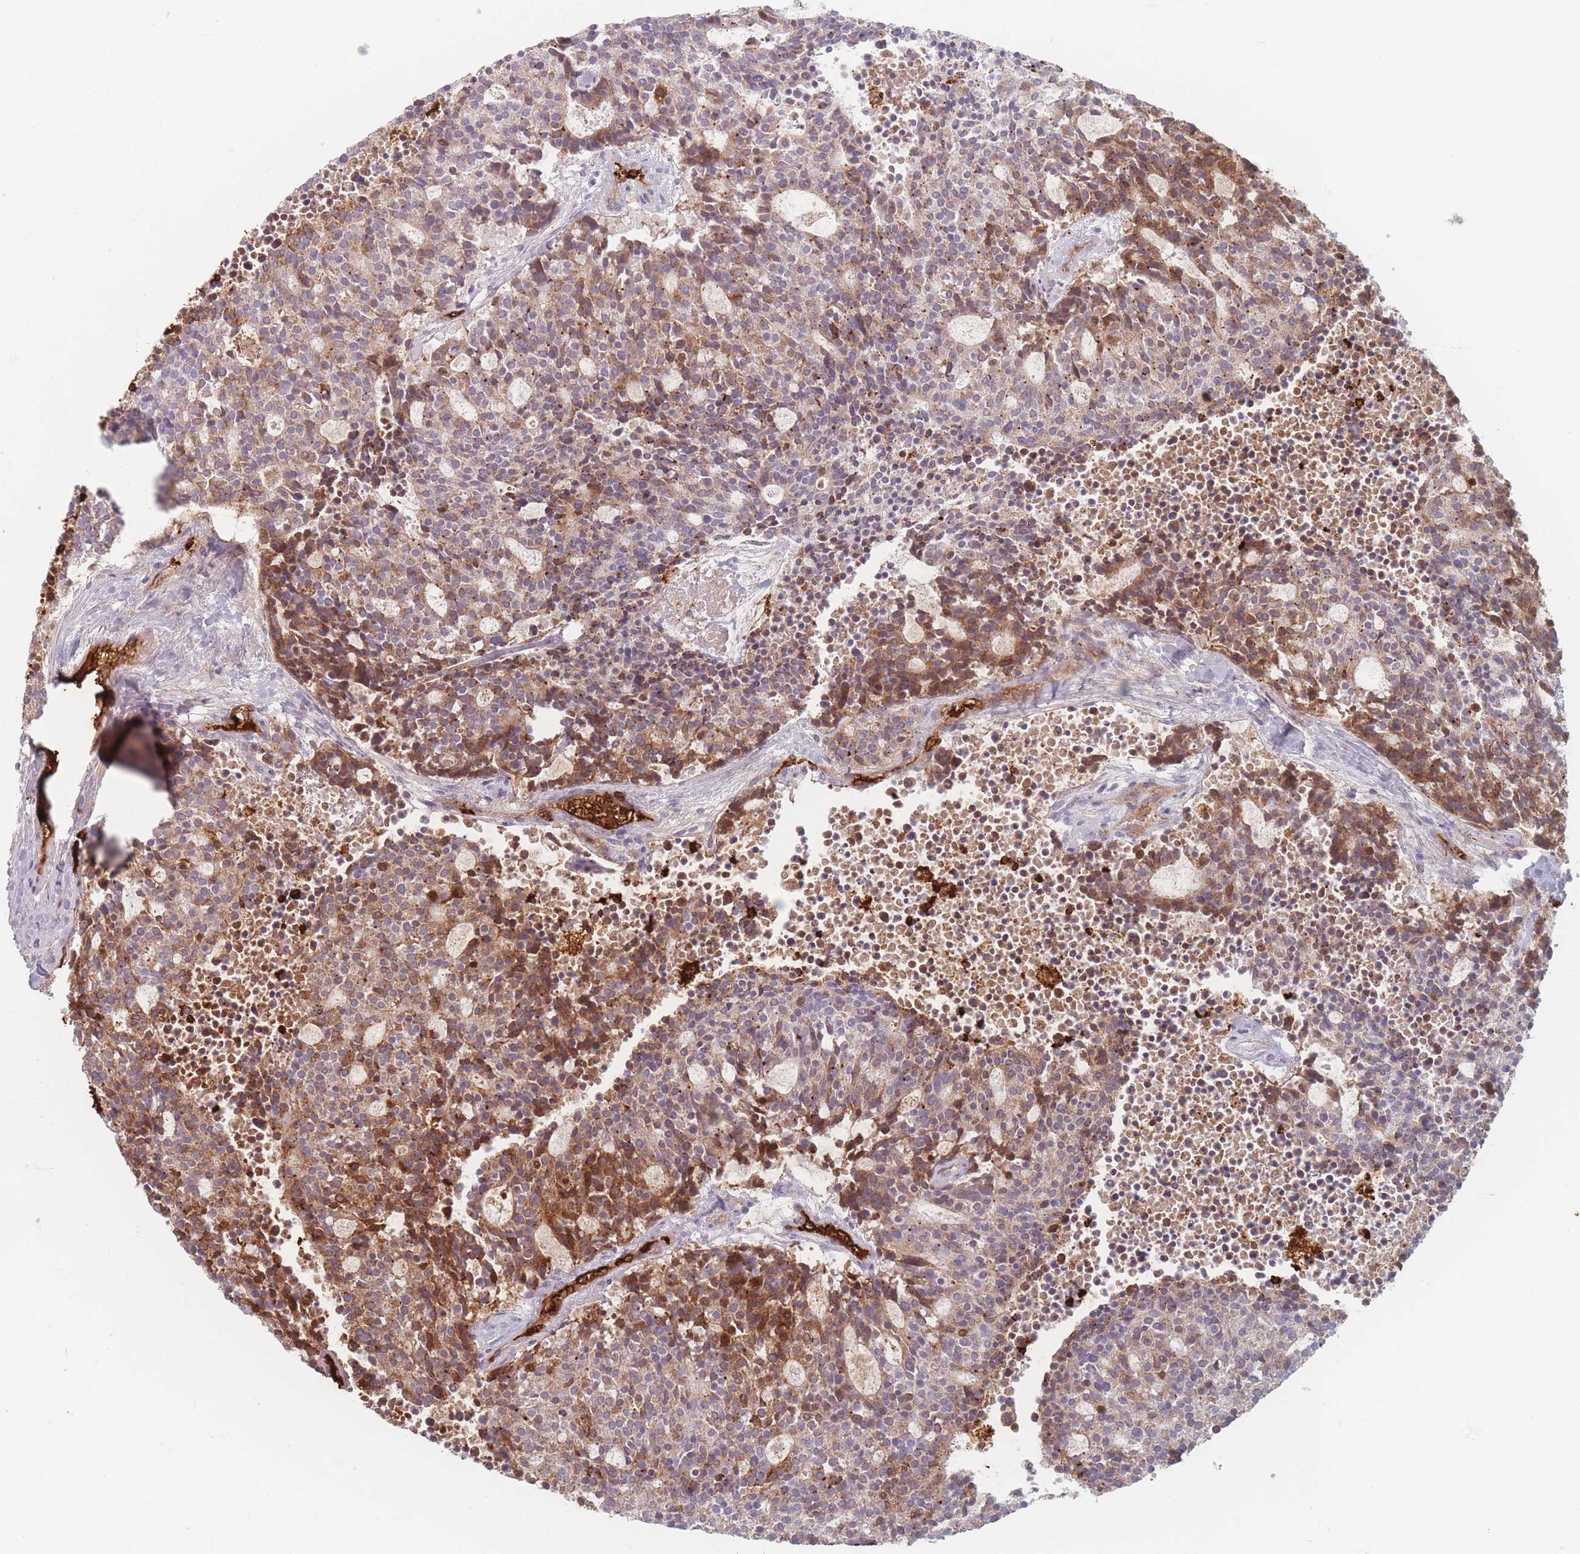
{"staining": {"intensity": "strong", "quantity": "25%-75%", "location": "cytoplasmic/membranous"}, "tissue": "carcinoid", "cell_type": "Tumor cells", "image_type": "cancer", "snomed": [{"axis": "morphology", "description": "Carcinoid, malignant, NOS"}, {"axis": "topography", "description": "Pancreas"}], "caption": "Brown immunohistochemical staining in human carcinoid (malignant) displays strong cytoplasmic/membranous staining in approximately 25%-75% of tumor cells.", "gene": "SLC2A6", "patient": {"sex": "female", "age": 54}}